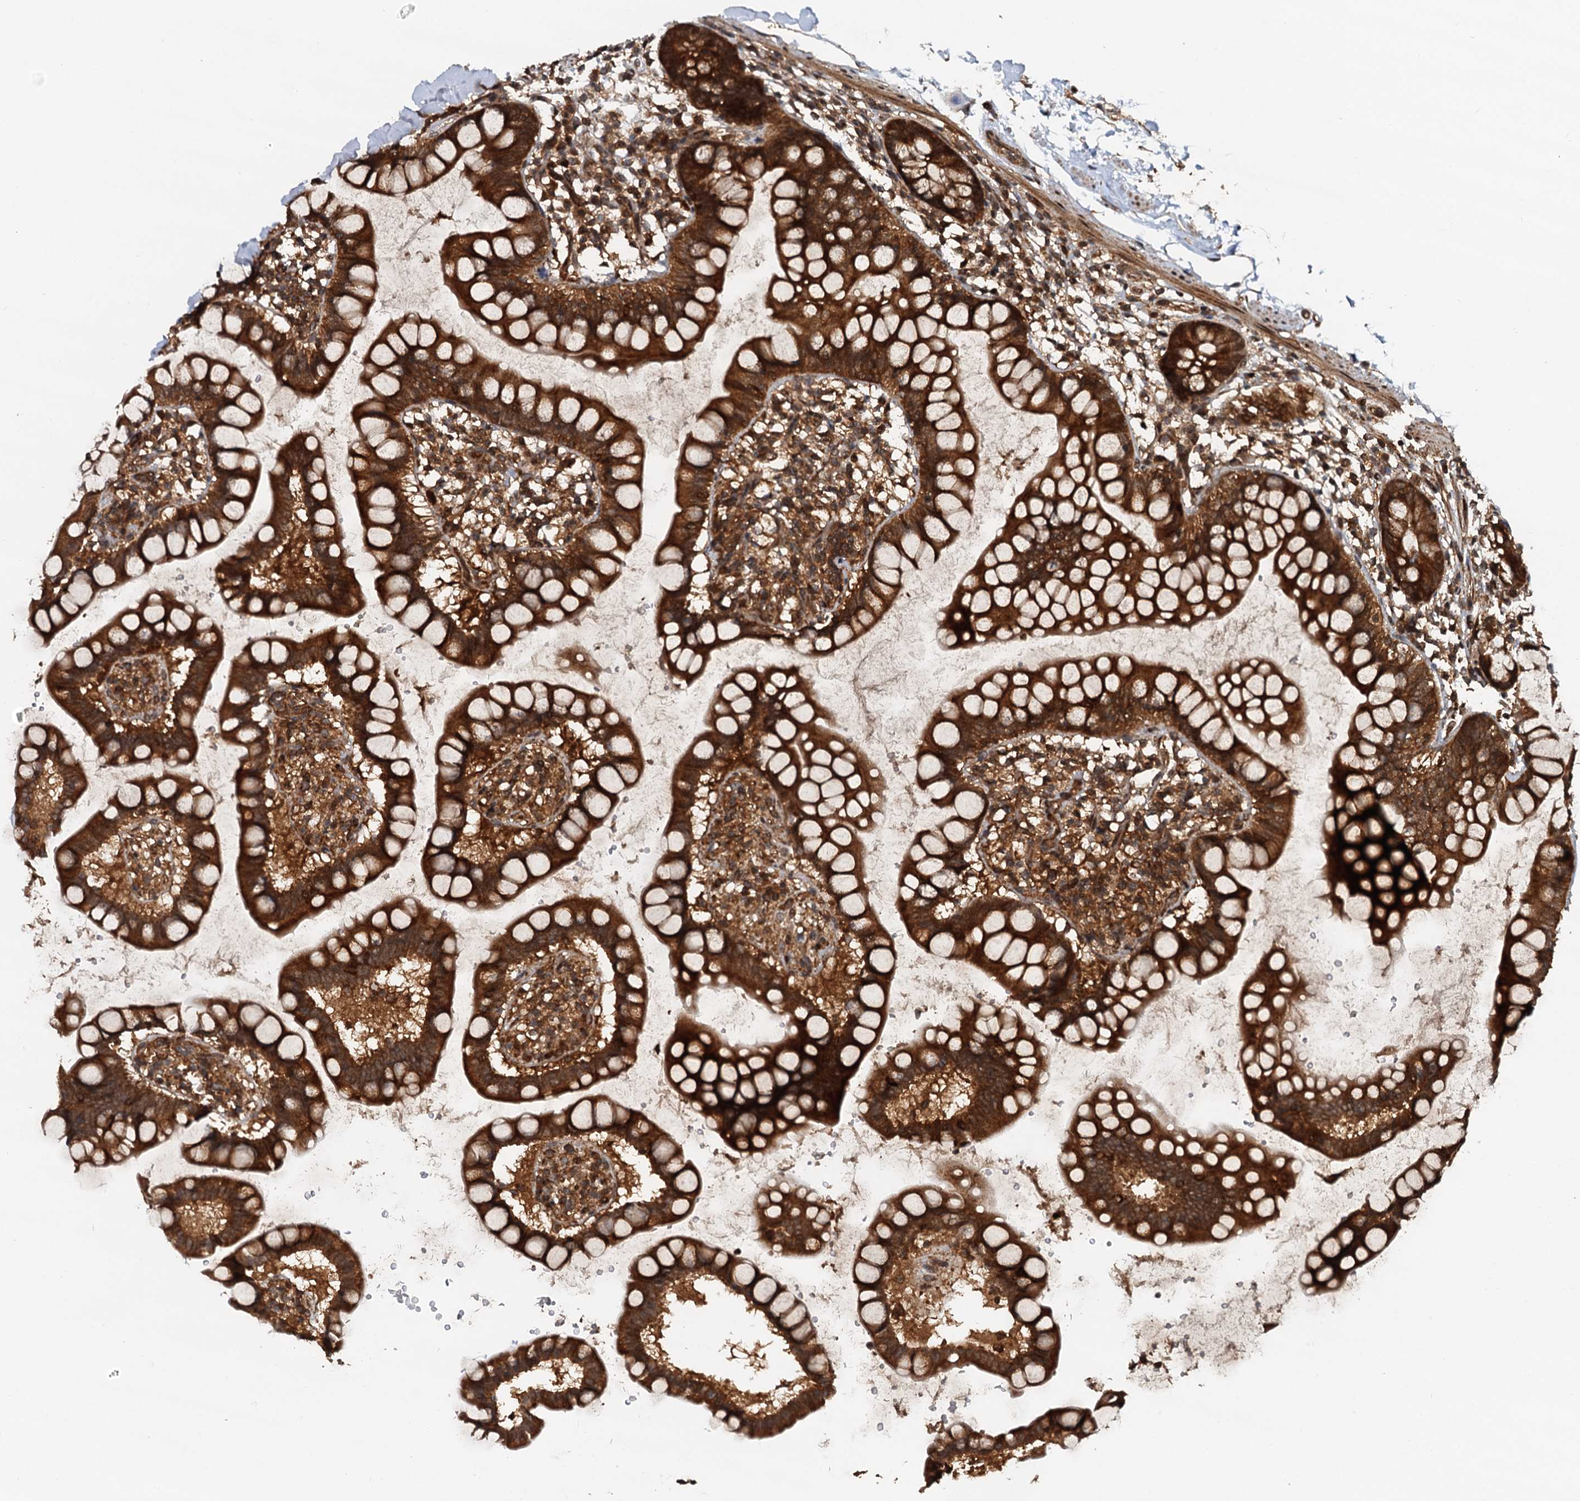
{"staining": {"intensity": "strong", "quantity": ">75%", "location": "cytoplasmic/membranous"}, "tissue": "small intestine", "cell_type": "Glandular cells", "image_type": "normal", "snomed": [{"axis": "morphology", "description": "Normal tissue, NOS"}, {"axis": "topography", "description": "Small intestine"}], "caption": "Unremarkable small intestine was stained to show a protein in brown. There is high levels of strong cytoplasmic/membranous staining in approximately >75% of glandular cells.", "gene": "STUB1", "patient": {"sex": "female", "age": 84}}